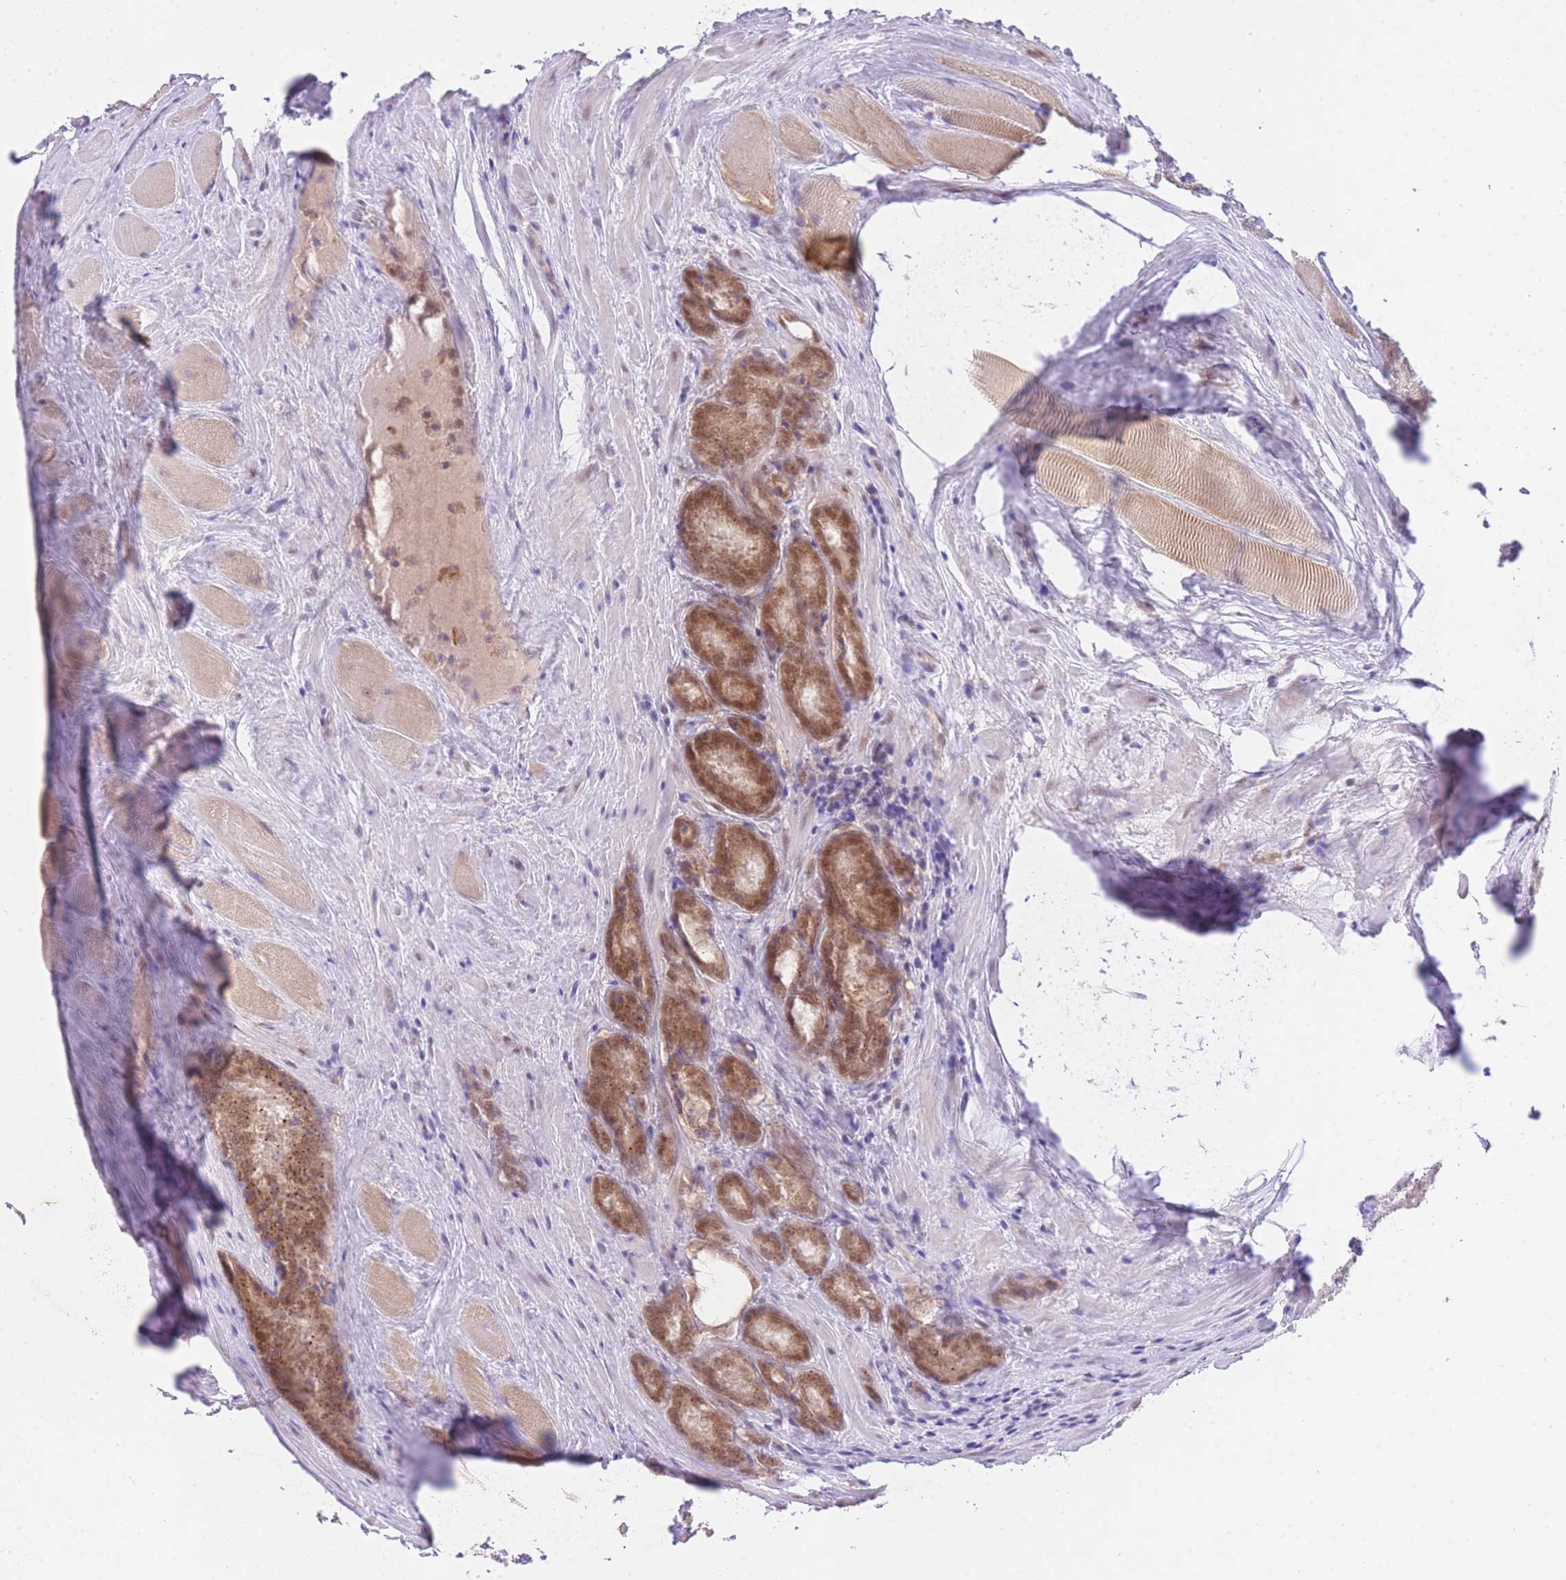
{"staining": {"intensity": "moderate", "quantity": ">75%", "location": "cytoplasmic/membranous,nuclear"}, "tissue": "prostate cancer", "cell_type": "Tumor cells", "image_type": "cancer", "snomed": [{"axis": "morphology", "description": "Adenocarcinoma, Low grade"}, {"axis": "topography", "description": "Prostate"}], "caption": "Prostate cancer (low-grade adenocarcinoma) was stained to show a protein in brown. There is medium levels of moderate cytoplasmic/membranous and nuclear expression in about >75% of tumor cells. (Brightfield microscopy of DAB IHC at high magnification).", "gene": "UBXN7", "patient": {"sex": "male", "age": 68}}